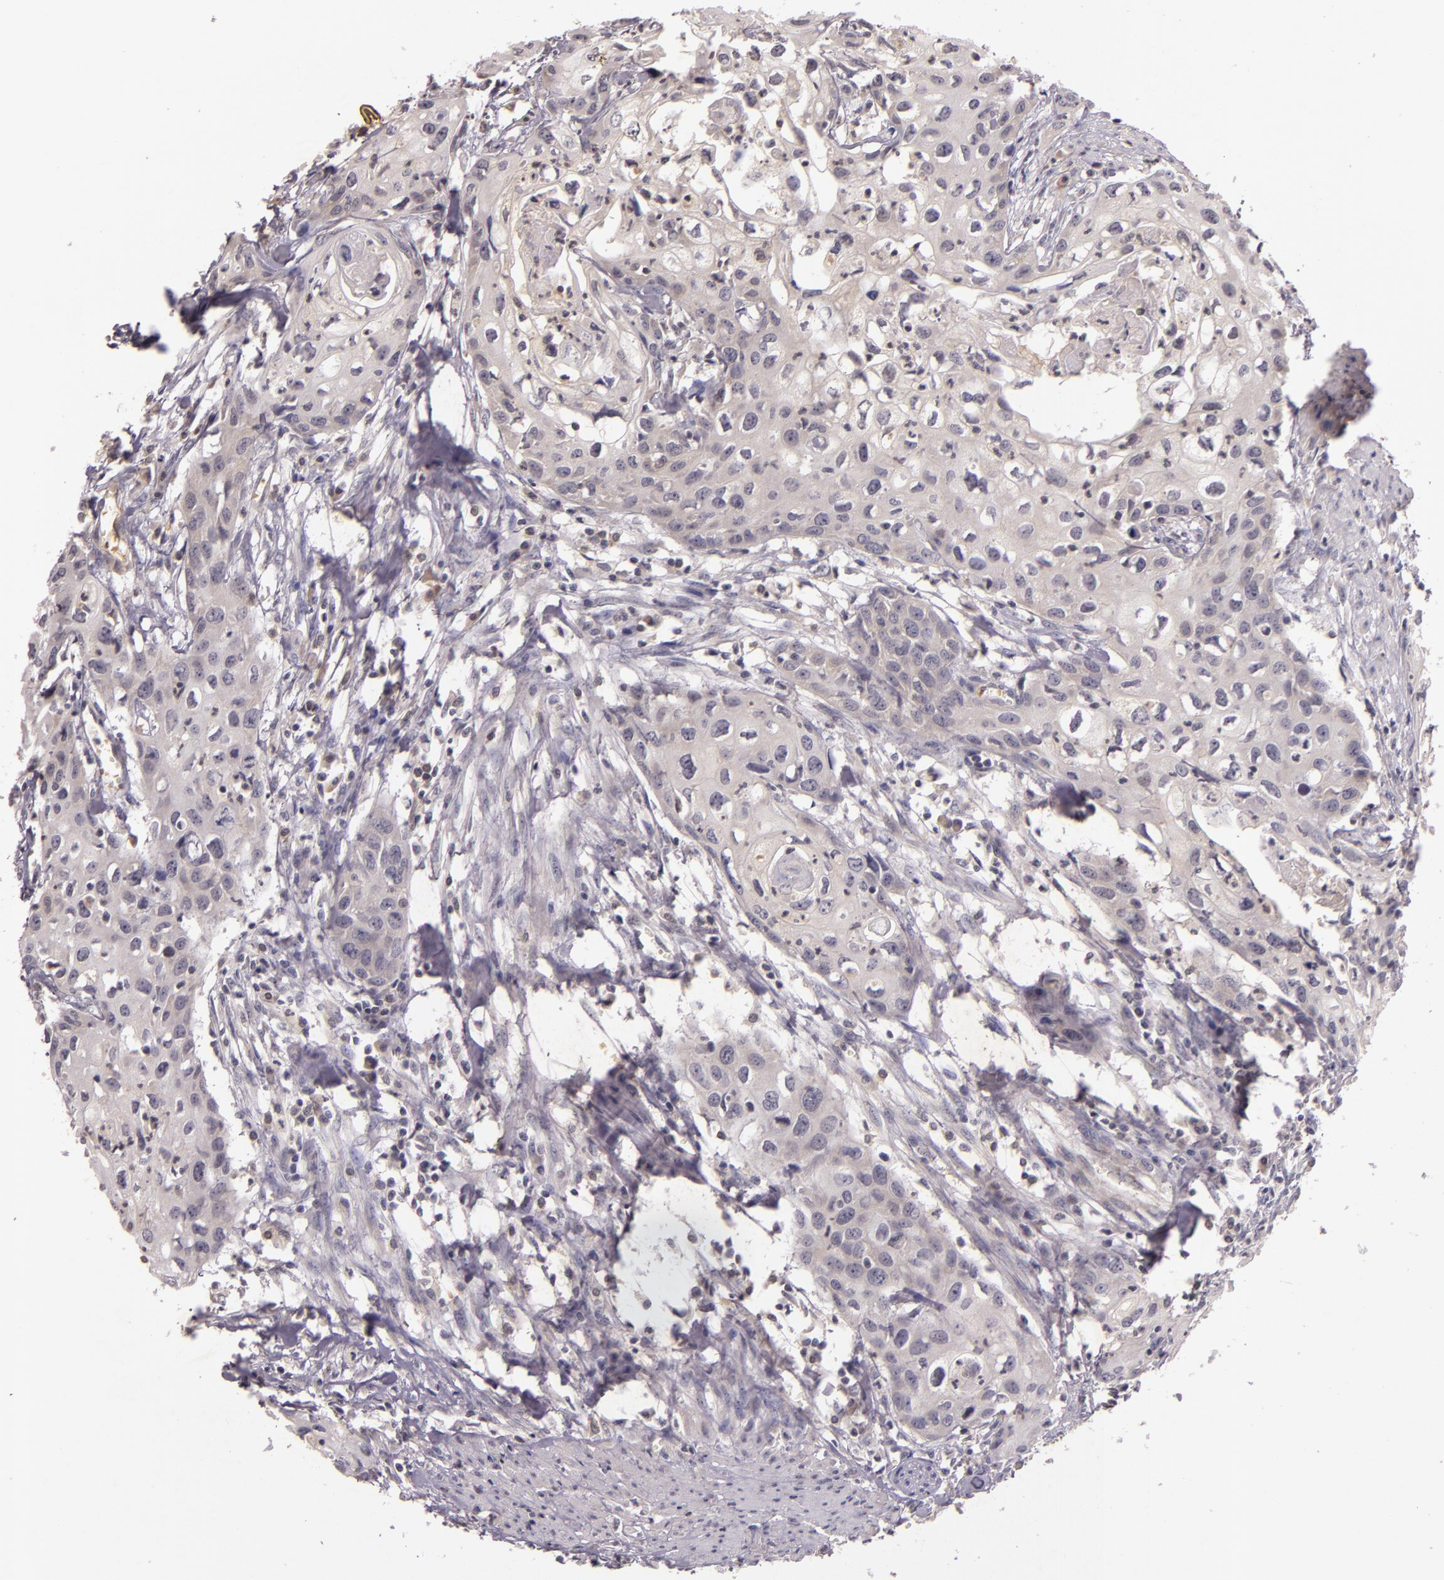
{"staining": {"intensity": "negative", "quantity": "none", "location": "none"}, "tissue": "urothelial cancer", "cell_type": "Tumor cells", "image_type": "cancer", "snomed": [{"axis": "morphology", "description": "Urothelial carcinoma, High grade"}, {"axis": "topography", "description": "Urinary bladder"}], "caption": "Tumor cells show no significant expression in urothelial carcinoma (high-grade). (DAB (3,3'-diaminobenzidine) IHC, high magnification).", "gene": "TFF1", "patient": {"sex": "male", "age": 54}}